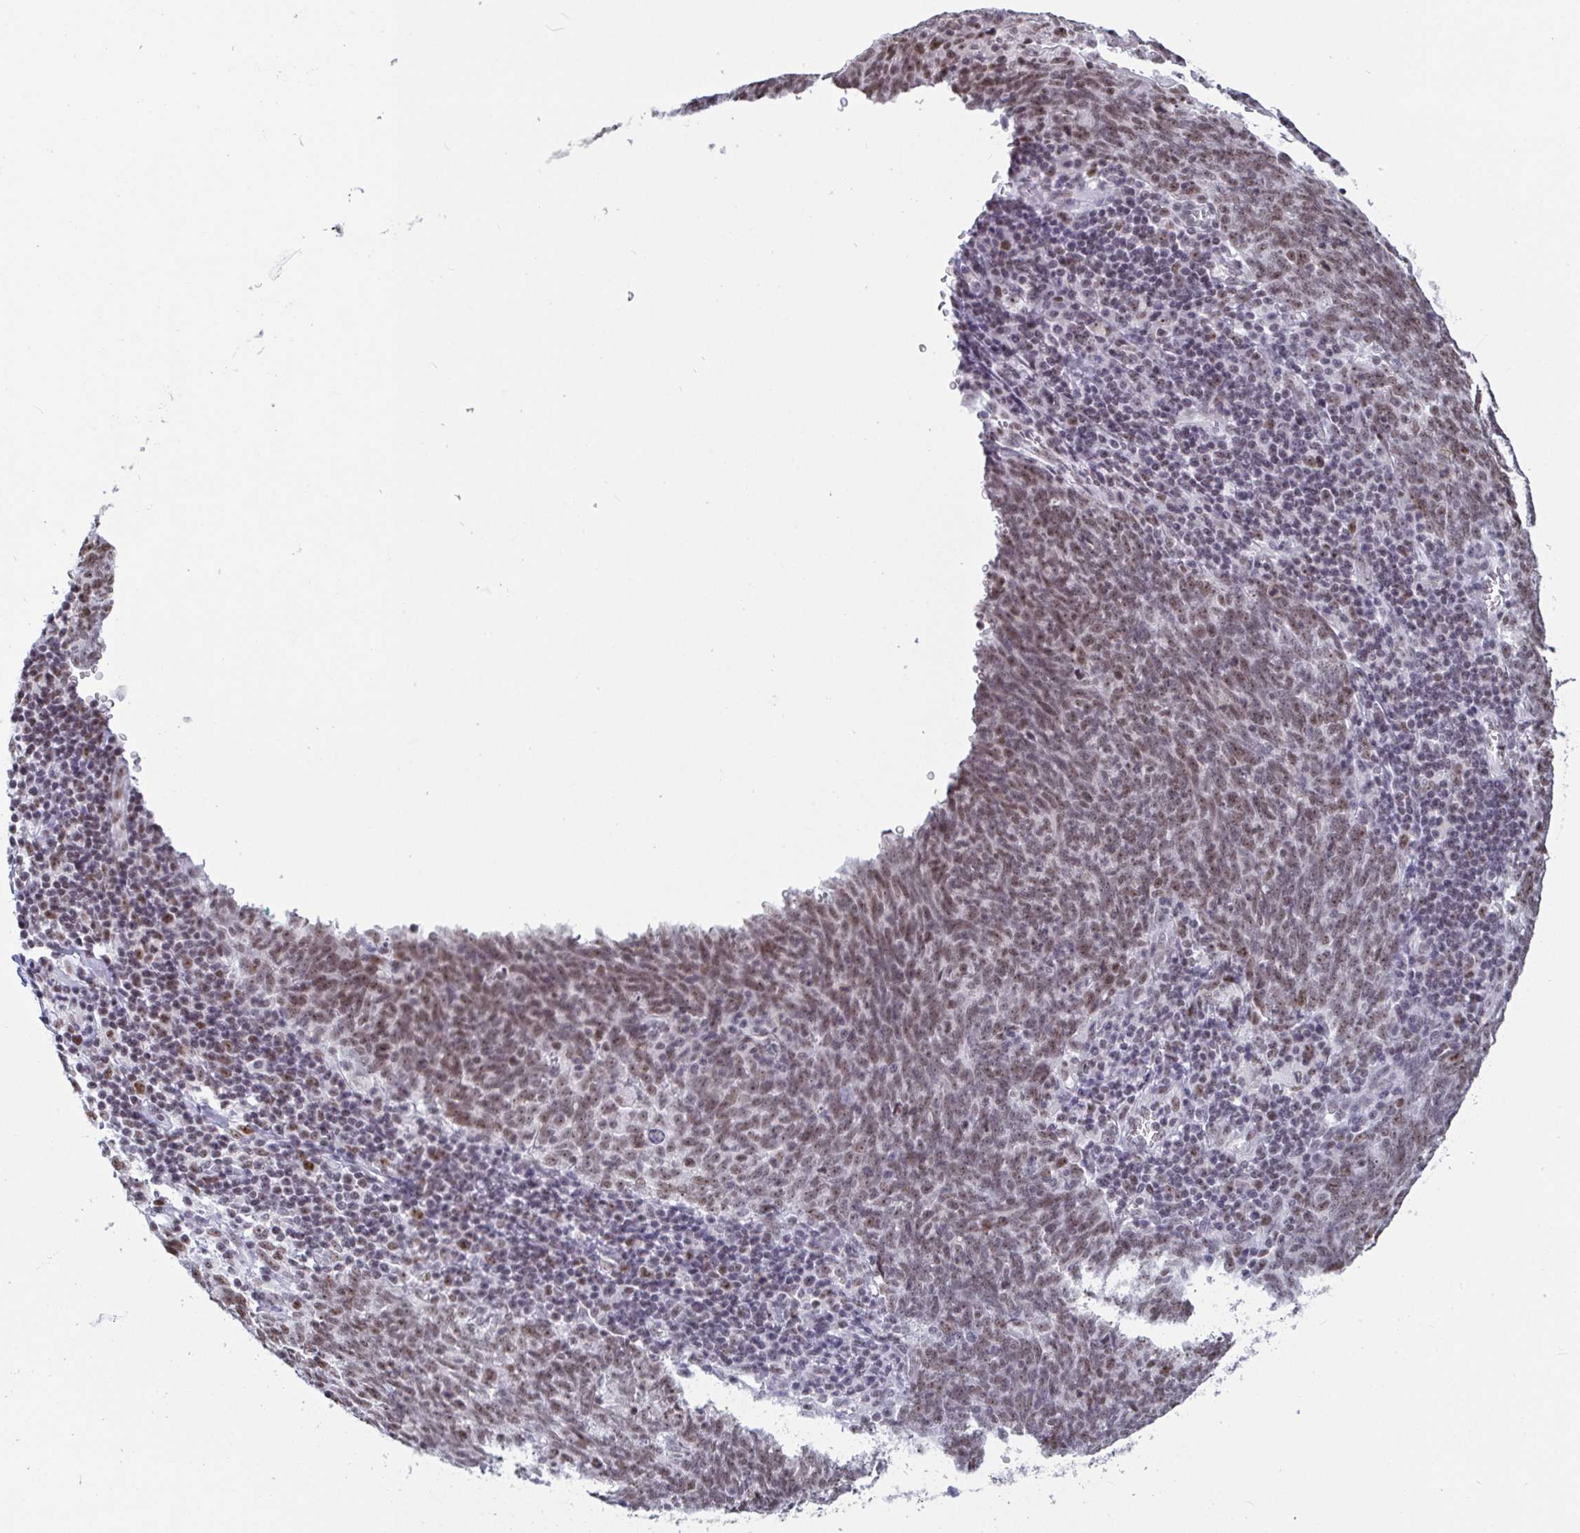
{"staining": {"intensity": "moderate", "quantity": ">75%", "location": "nuclear"}, "tissue": "lung cancer", "cell_type": "Tumor cells", "image_type": "cancer", "snomed": [{"axis": "morphology", "description": "Squamous cell carcinoma, NOS"}, {"axis": "topography", "description": "Lung"}], "caption": "Immunohistochemistry (IHC) of lung cancer demonstrates medium levels of moderate nuclear expression in about >75% of tumor cells.", "gene": "SUPT16H", "patient": {"sex": "female", "age": 72}}